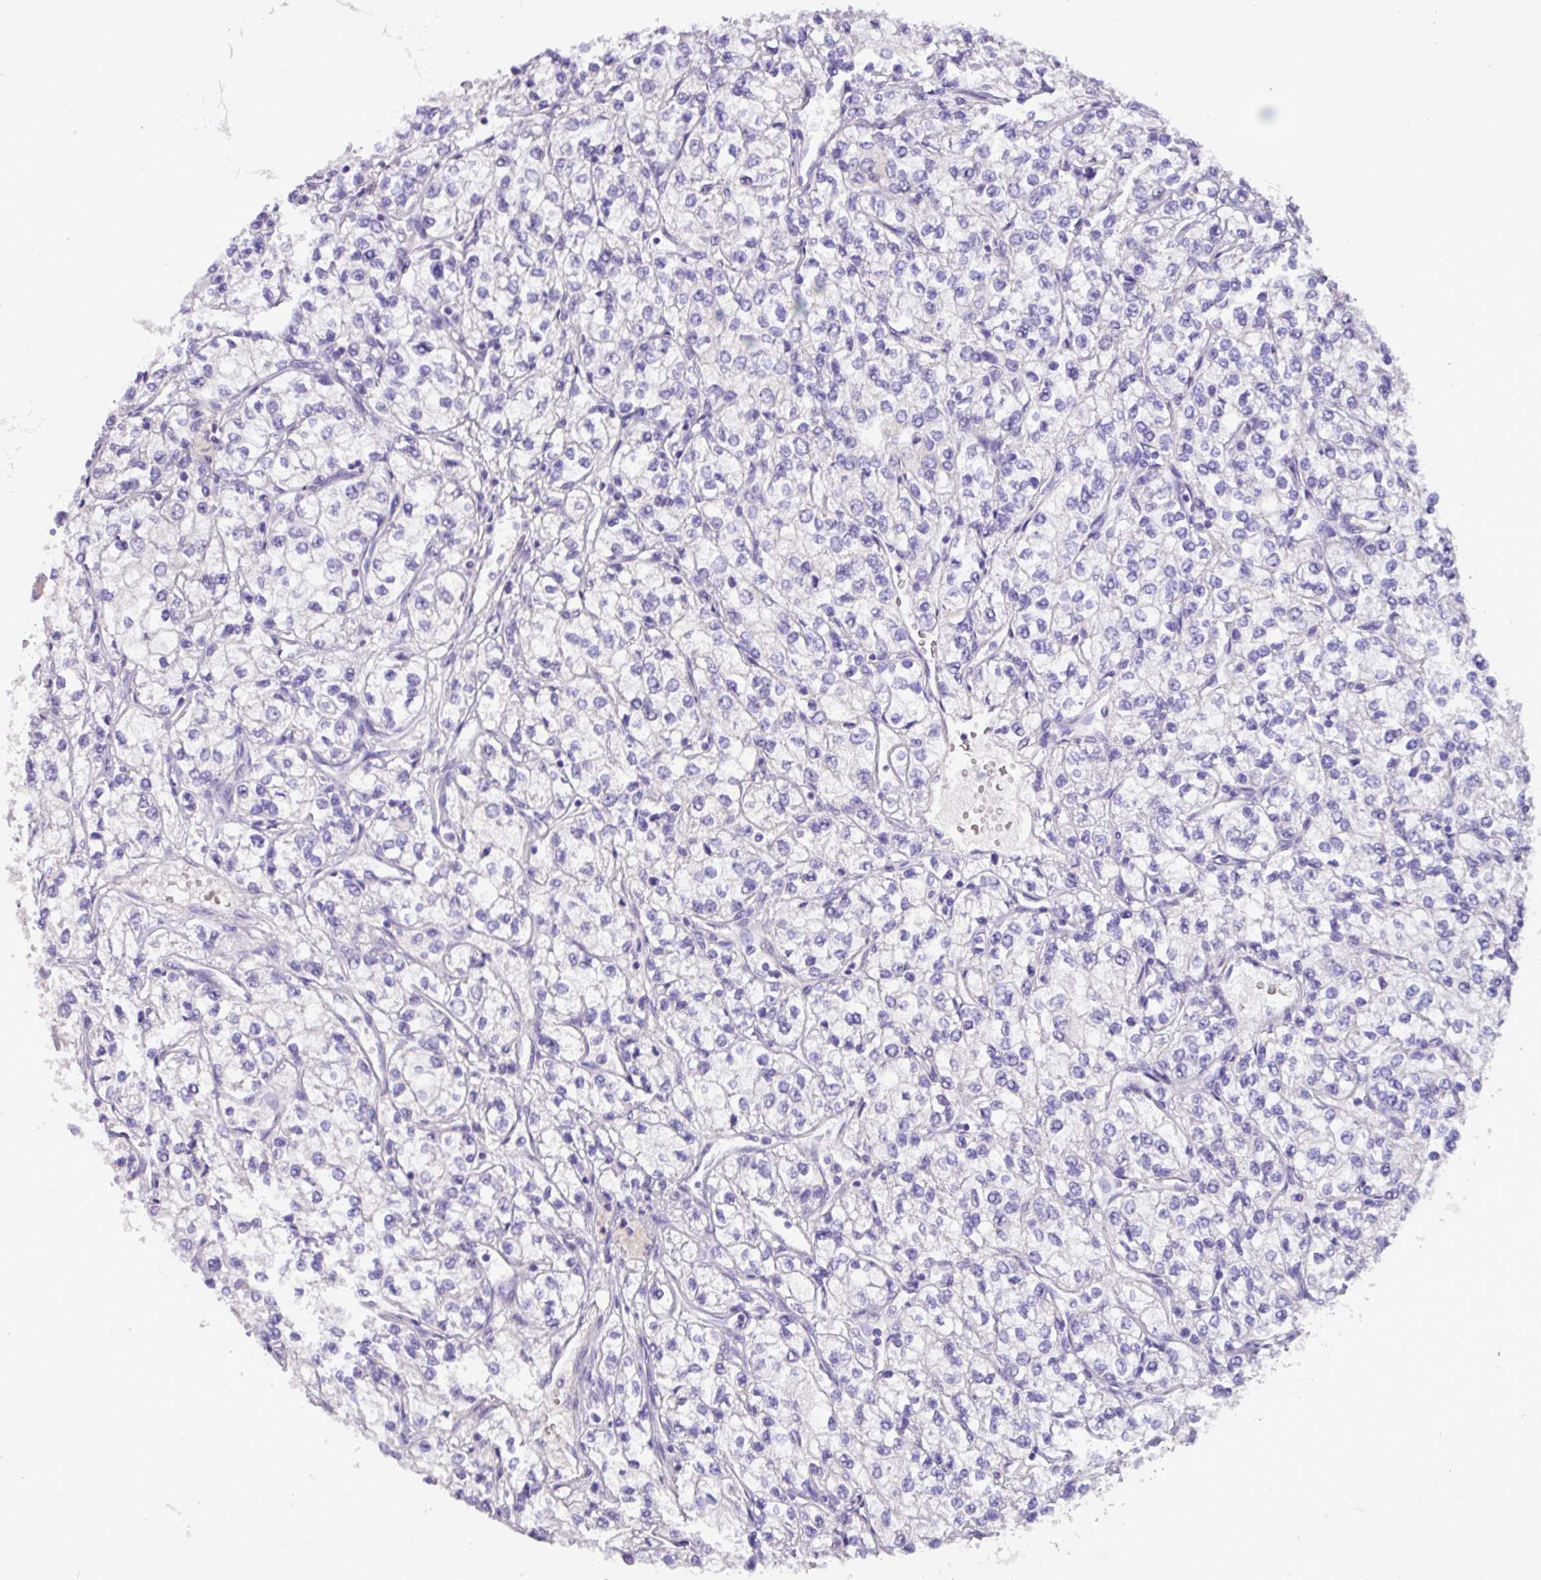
{"staining": {"intensity": "negative", "quantity": "none", "location": "none"}, "tissue": "liver cancer", "cell_type": "Tumor cells", "image_type": "cancer", "snomed": [{"axis": "morphology", "description": "Carcinoma, Hepatocellular, NOS"}, {"axis": "topography", "description": "Liver"}], "caption": "DAB immunohistochemical staining of human liver cancer exhibits no significant expression in tumor cells.", "gene": "EPCAM", "patient": {"sex": "male", "age": 55}}